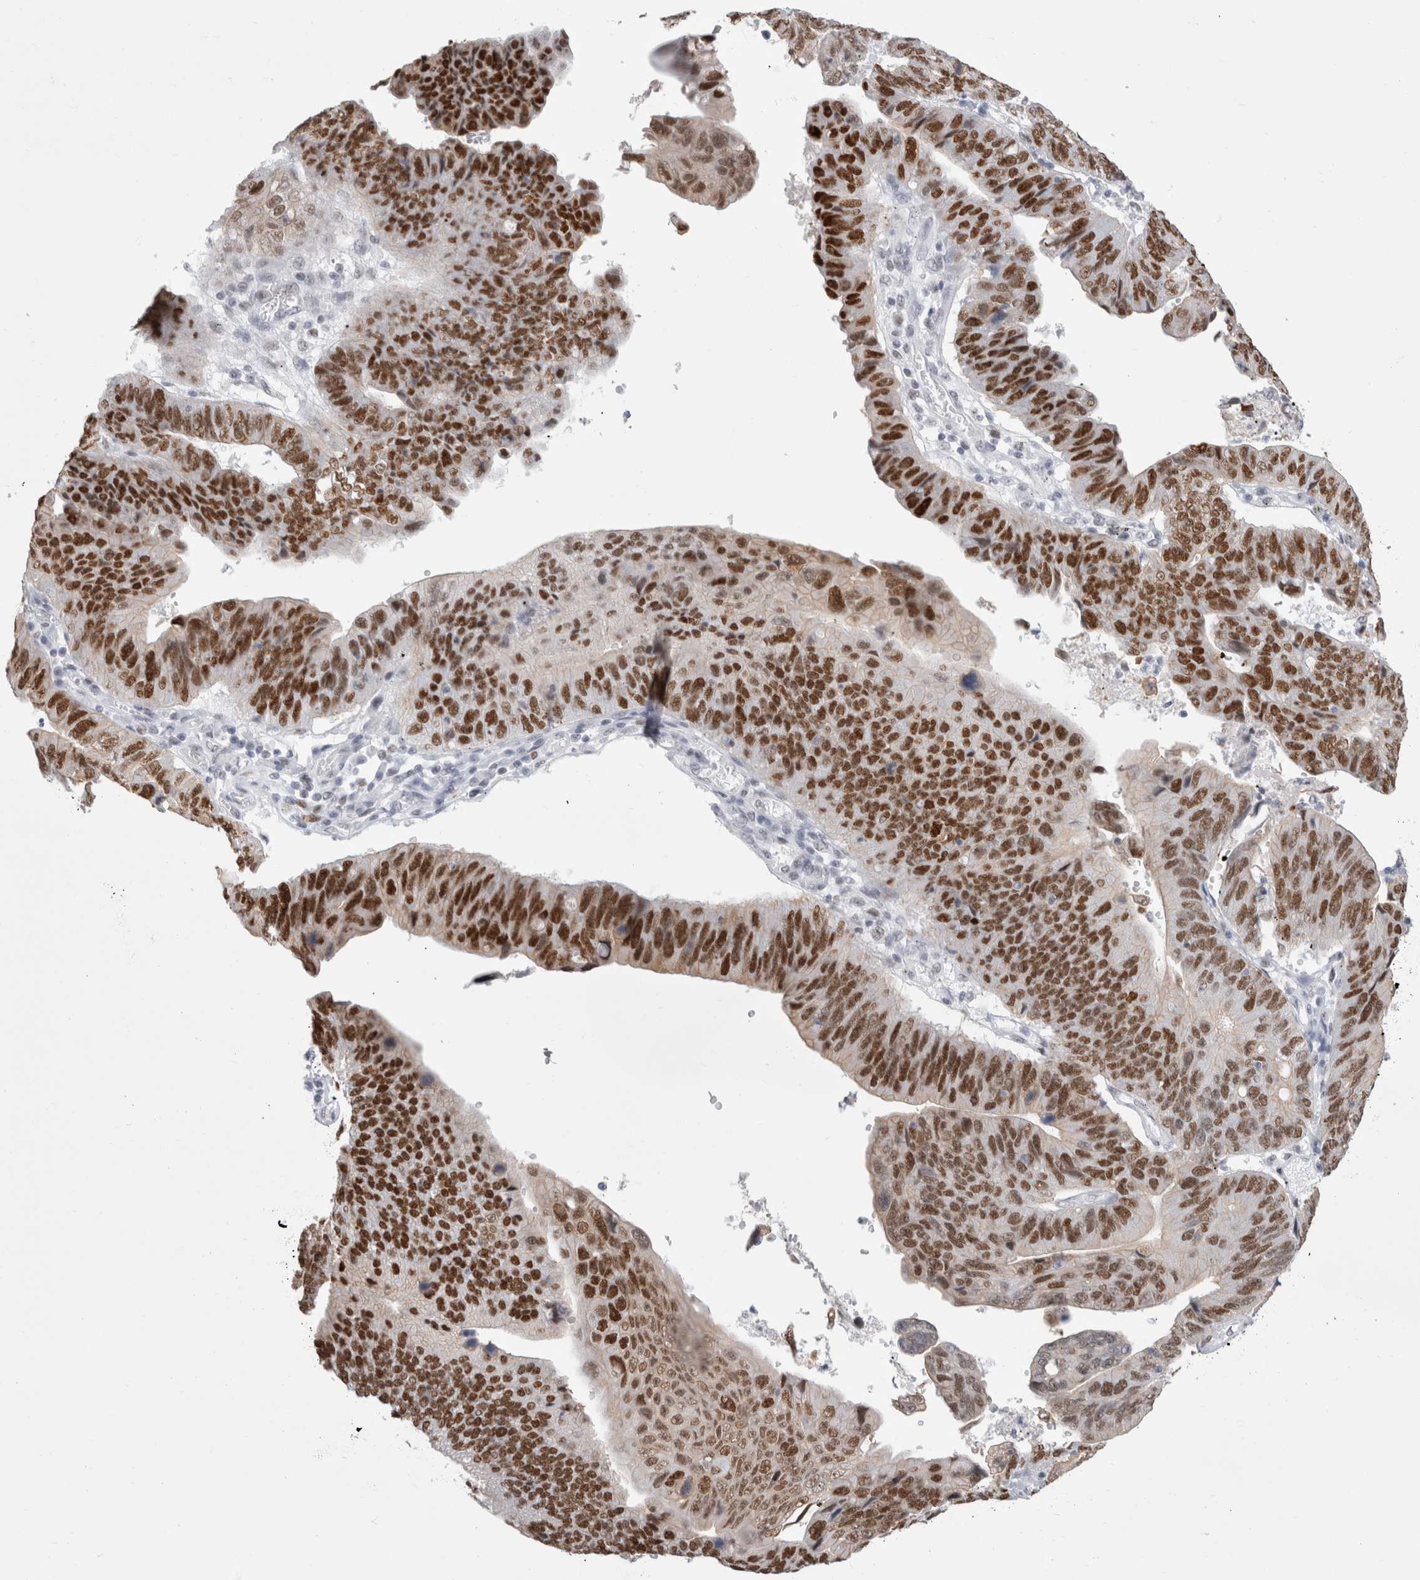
{"staining": {"intensity": "strong", "quantity": ">75%", "location": "nuclear"}, "tissue": "stomach cancer", "cell_type": "Tumor cells", "image_type": "cancer", "snomed": [{"axis": "morphology", "description": "Adenocarcinoma, NOS"}, {"axis": "topography", "description": "Stomach"}], "caption": "Stomach cancer stained with a brown dye shows strong nuclear positive expression in about >75% of tumor cells.", "gene": "SMARCC1", "patient": {"sex": "male", "age": 59}}